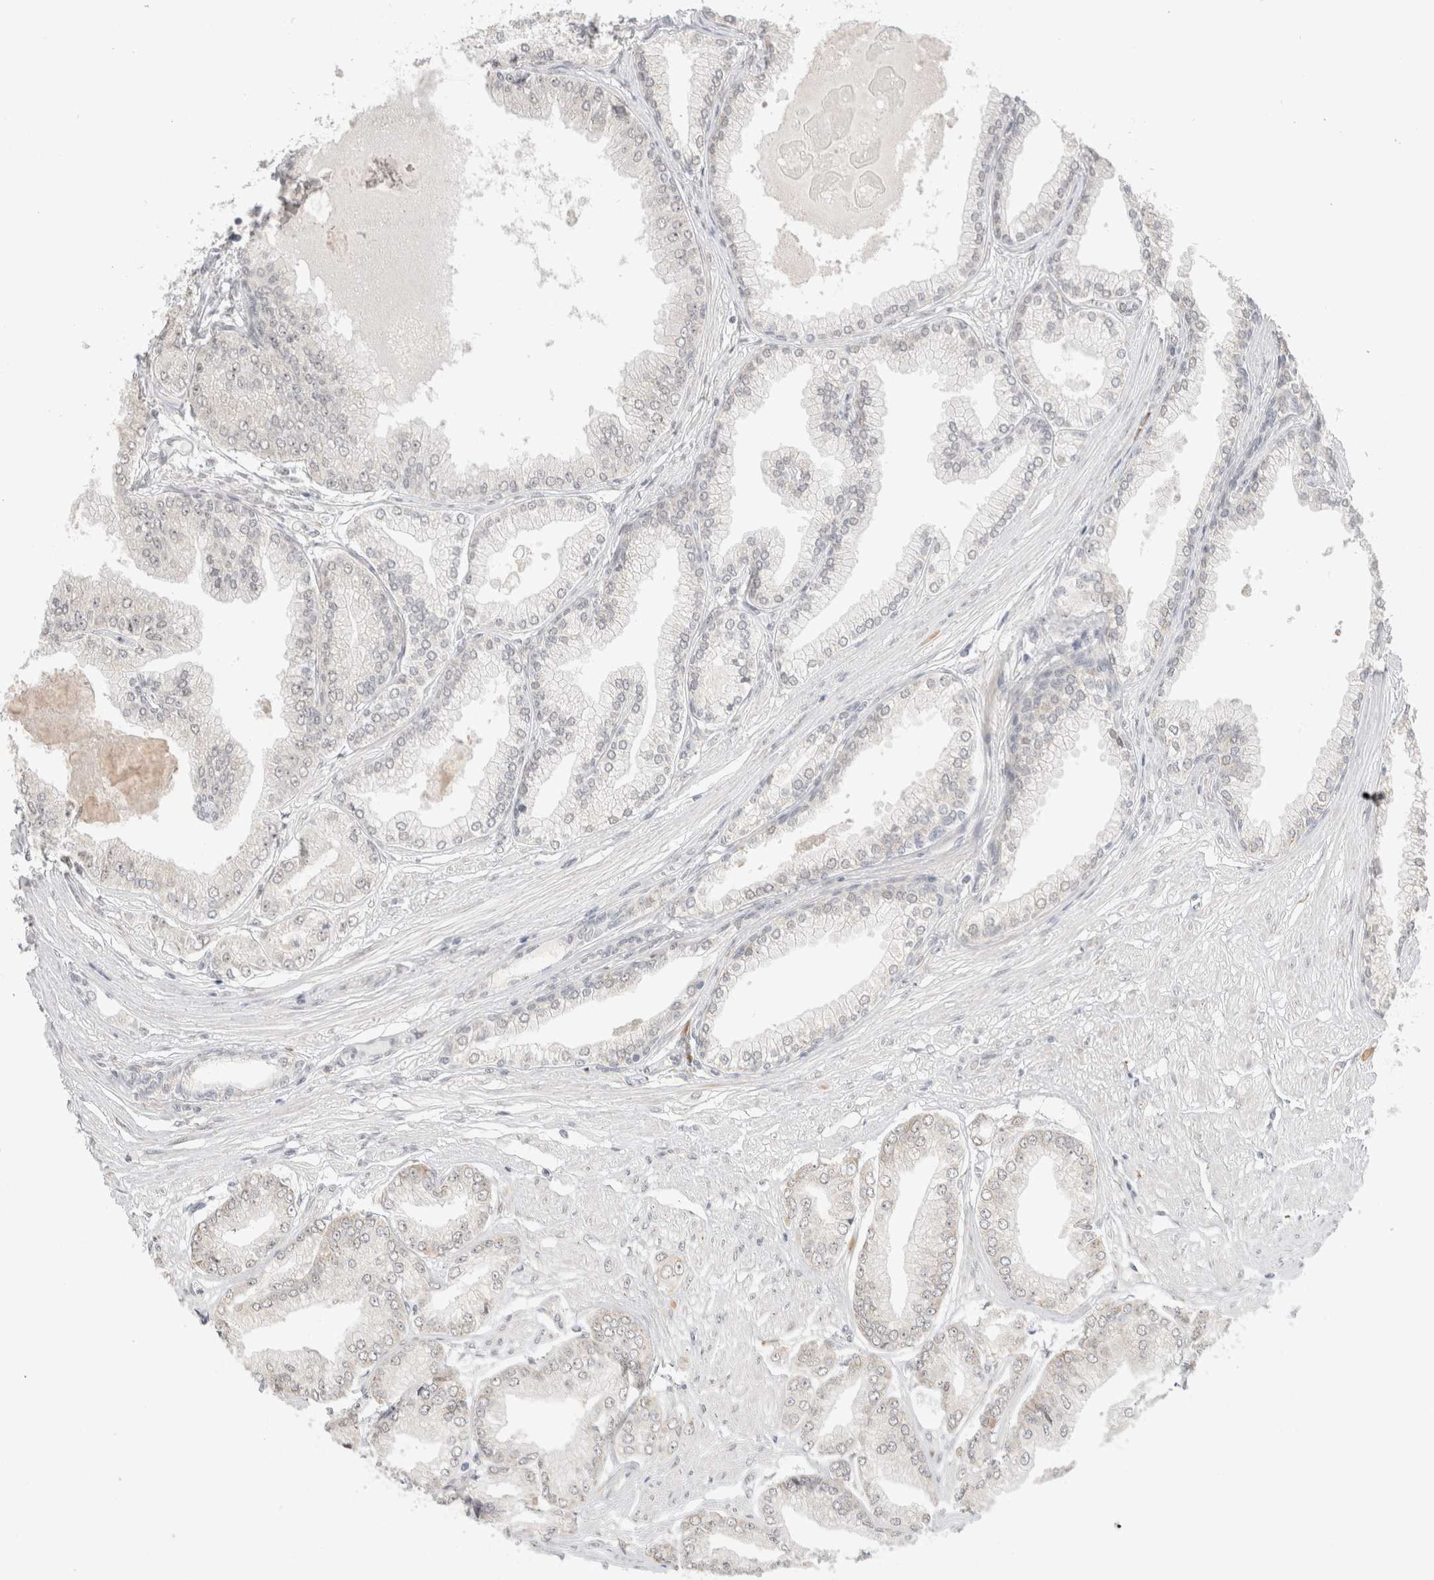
{"staining": {"intensity": "weak", "quantity": "<25%", "location": "nuclear"}, "tissue": "prostate cancer", "cell_type": "Tumor cells", "image_type": "cancer", "snomed": [{"axis": "morphology", "description": "Adenocarcinoma, Low grade"}, {"axis": "topography", "description": "Prostate"}], "caption": "The photomicrograph displays no staining of tumor cells in prostate cancer.", "gene": "HDLBP", "patient": {"sex": "male", "age": 52}}